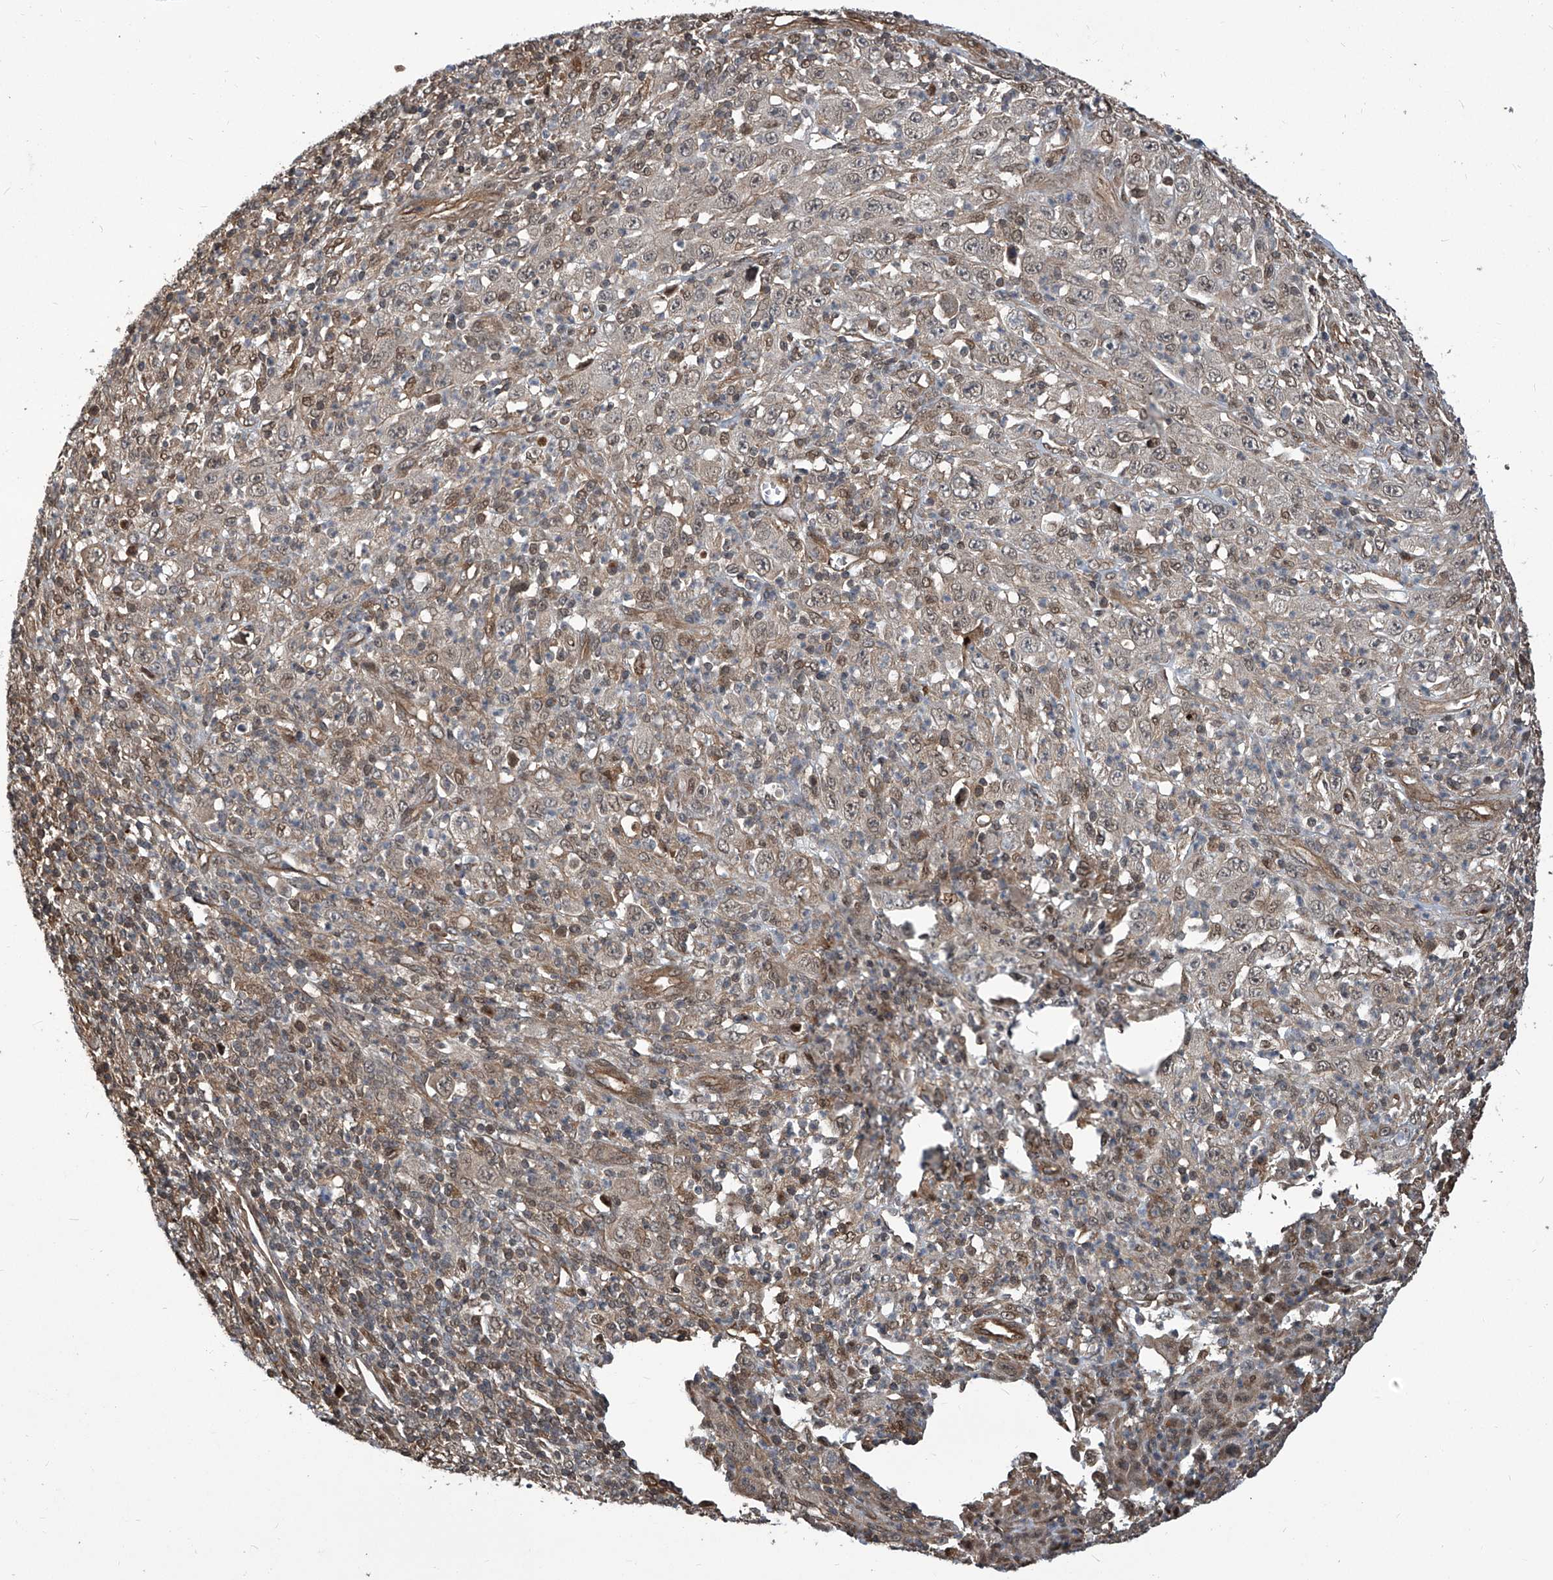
{"staining": {"intensity": "weak", "quantity": ">75%", "location": "cytoplasmic/membranous,nuclear"}, "tissue": "melanoma", "cell_type": "Tumor cells", "image_type": "cancer", "snomed": [{"axis": "morphology", "description": "Malignant melanoma, Metastatic site"}, {"axis": "topography", "description": "Skin"}], "caption": "The immunohistochemical stain labels weak cytoplasmic/membranous and nuclear expression in tumor cells of malignant melanoma (metastatic site) tissue.", "gene": "PSMB1", "patient": {"sex": "female", "age": 56}}